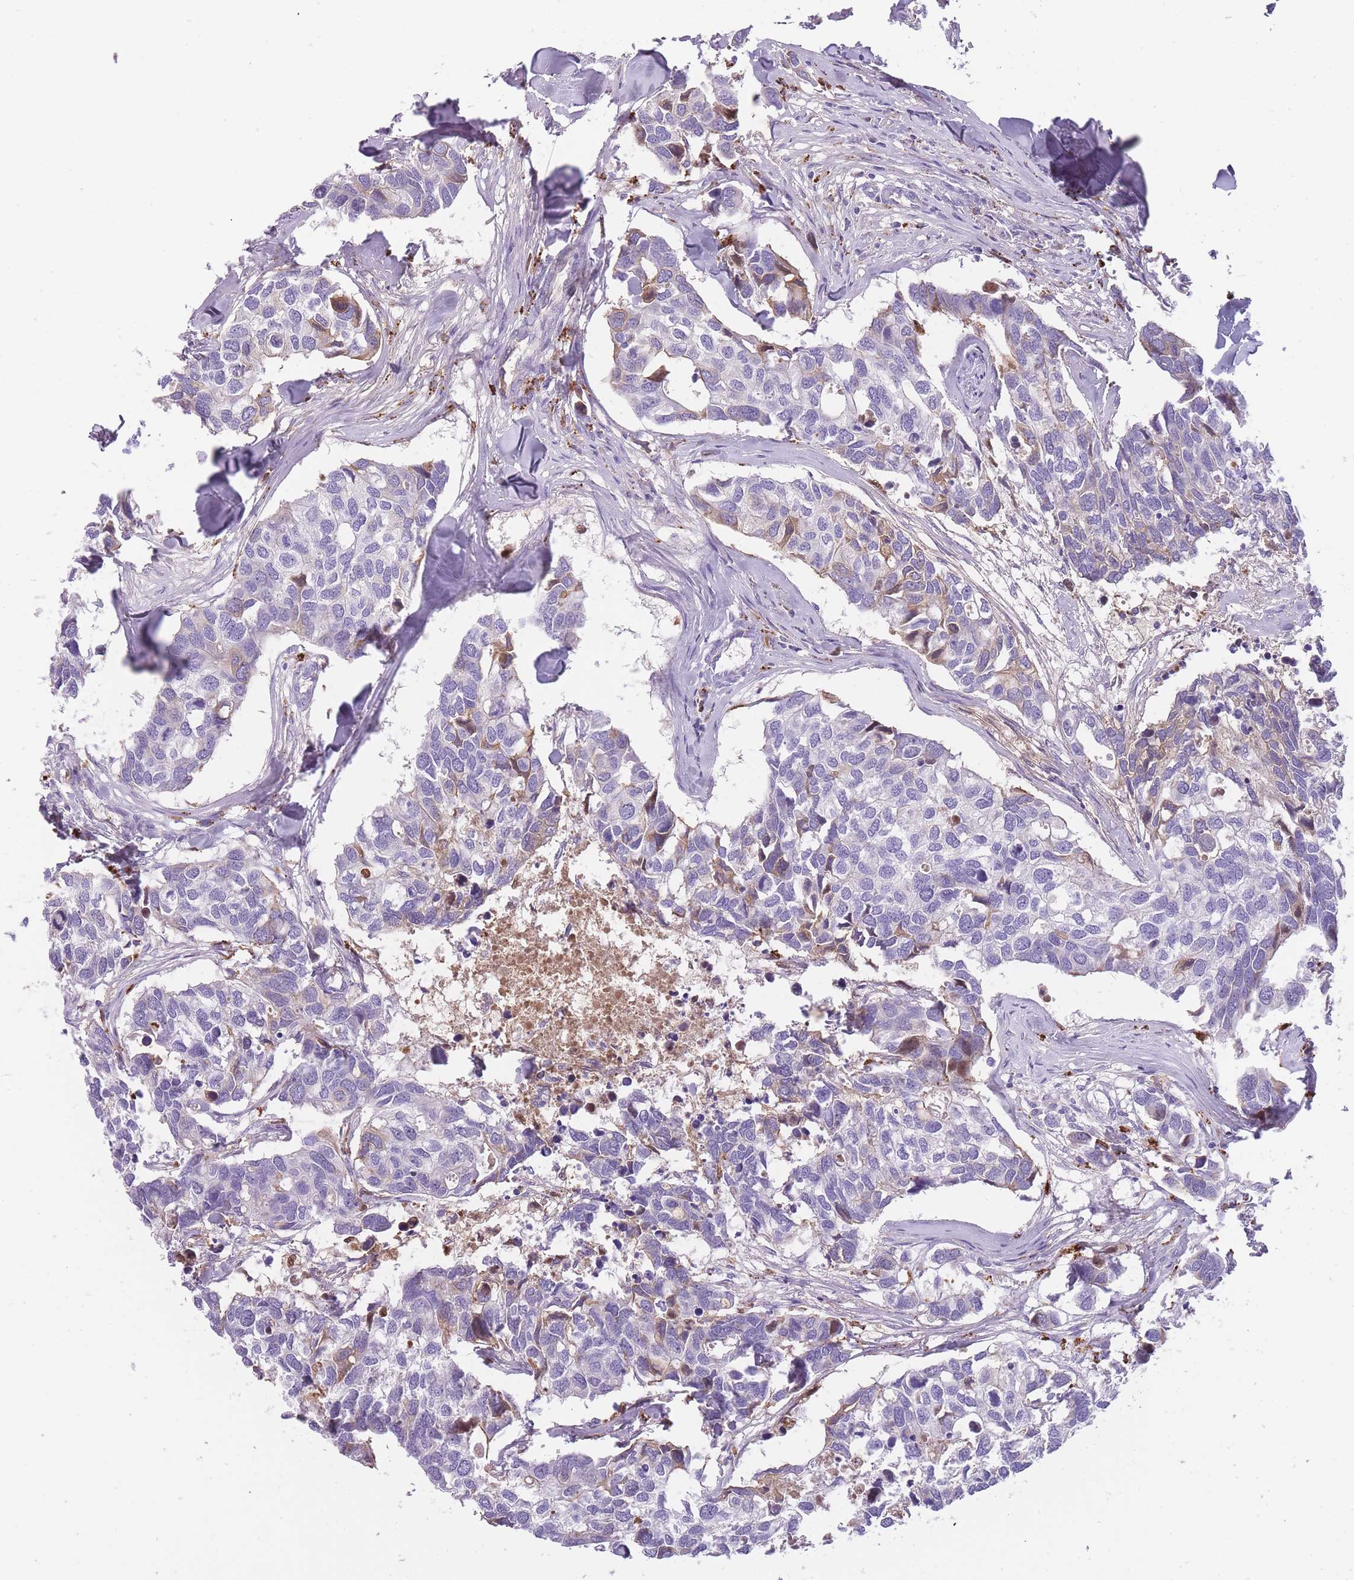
{"staining": {"intensity": "weak", "quantity": "<25%", "location": "cytoplasmic/membranous"}, "tissue": "breast cancer", "cell_type": "Tumor cells", "image_type": "cancer", "snomed": [{"axis": "morphology", "description": "Duct carcinoma"}, {"axis": "topography", "description": "Breast"}], "caption": "High magnification brightfield microscopy of breast cancer (infiltrating ductal carcinoma) stained with DAB (3,3'-diaminobenzidine) (brown) and counterstained with hematoxylin (blue): tumor cells show no significant staining. Brightfield microscopy of immunohistochemistry stained with DAB (brown) and hematoxylin (blue), captured at high magnification.", "gene": "GNAT1", "patient": {"sex": "female", "age": 83}}